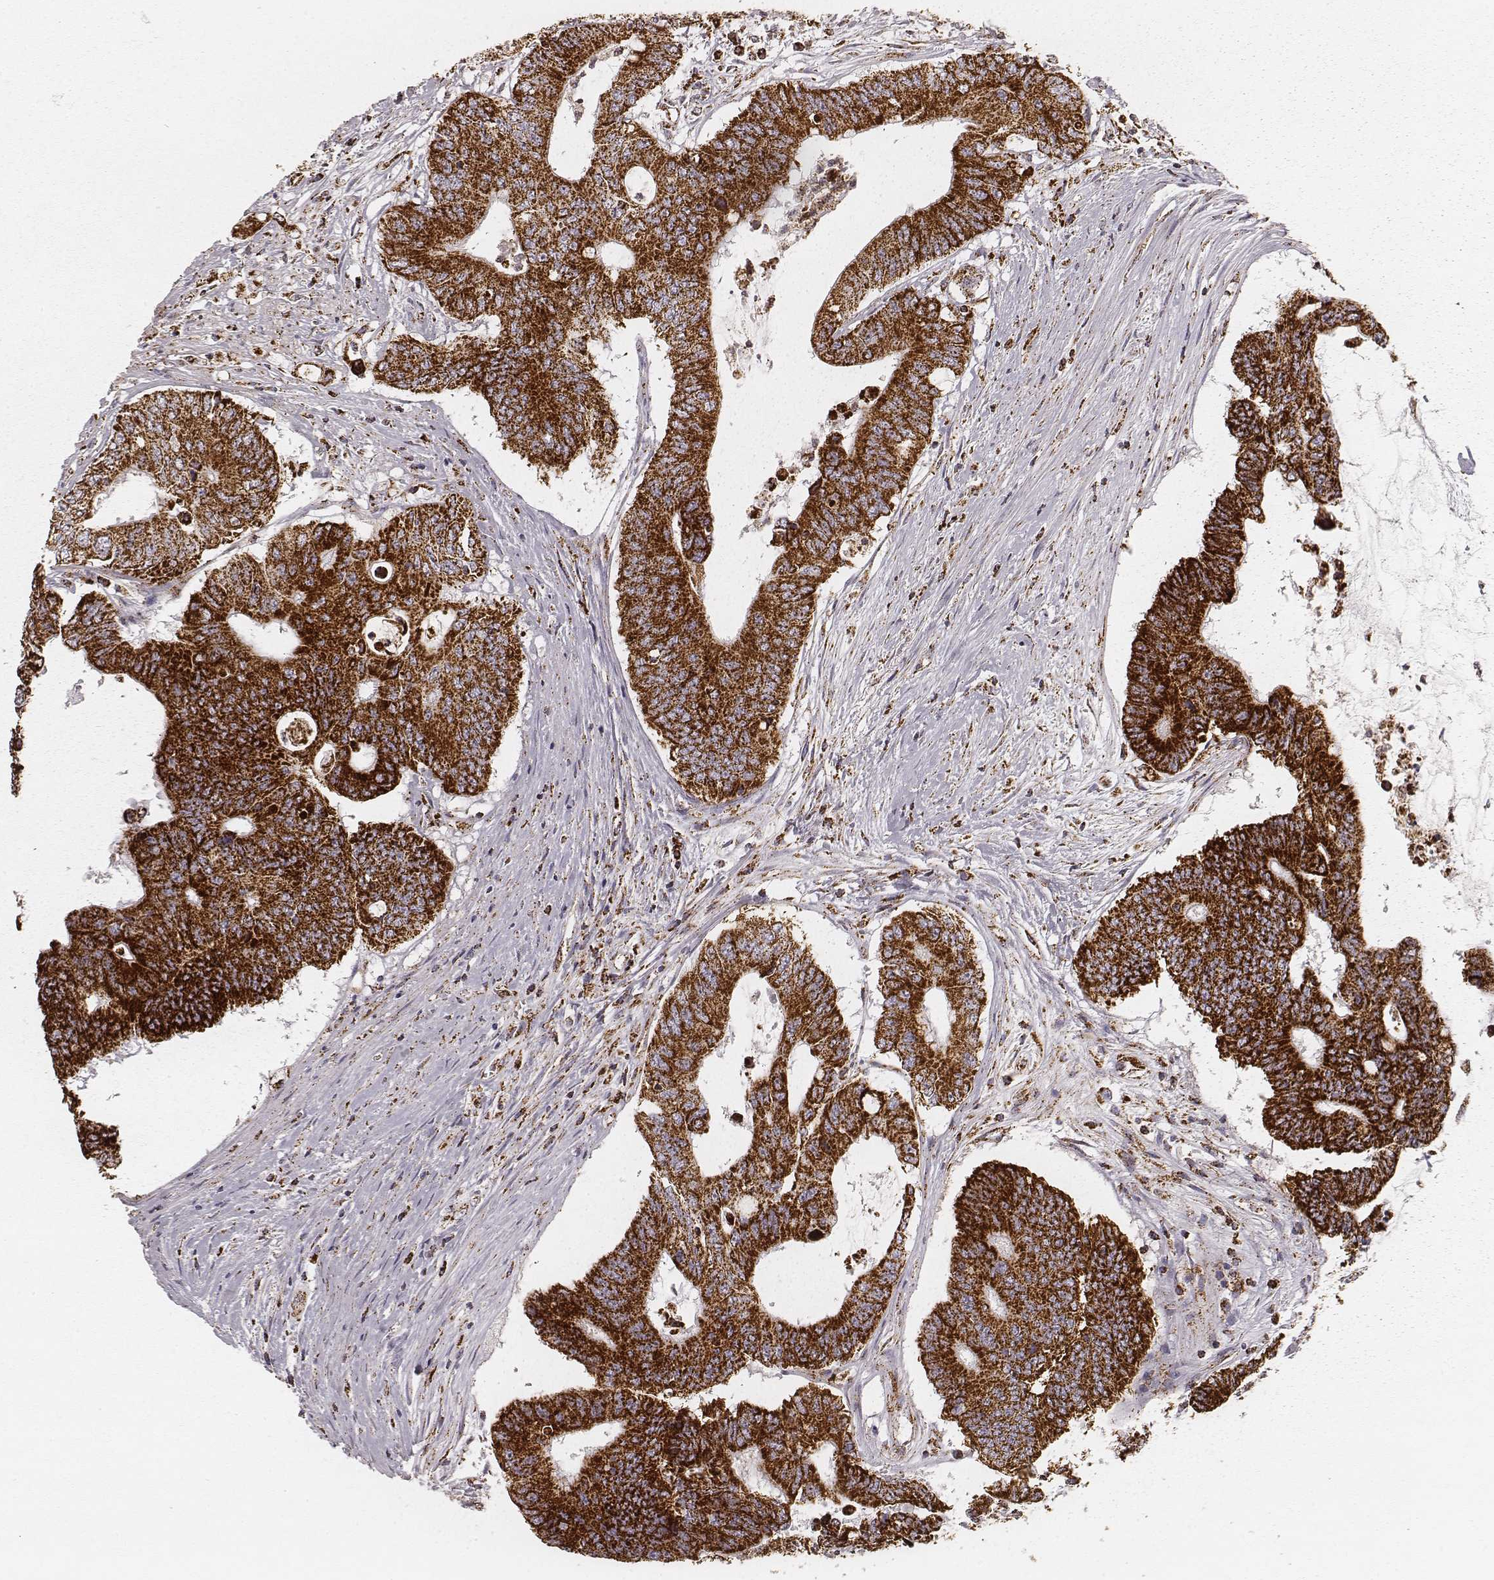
{"staining": {"intensity": "strong", "quantity": ">75%", "location": "cytoplasmic/membranous"}, "tissue": "colorectal cancer", "cell_type": "Tumor cells", "image_type": "cancer", "snomed": [{"axis": "morphology", "description": "Adenocarcinoma, NOS"}, {"axis": "topography", "description": "Rectum"}], "caption": "Immunohistochemistry histopathology image of human adenocarcinoma (colorectal) stained for a protein (brown), which reveals high levels of strong cytoplasmic/membranous staining in about >75% of tumor cells.", "gene": "CS", "patient": {"sex": "male", "age": 59}}